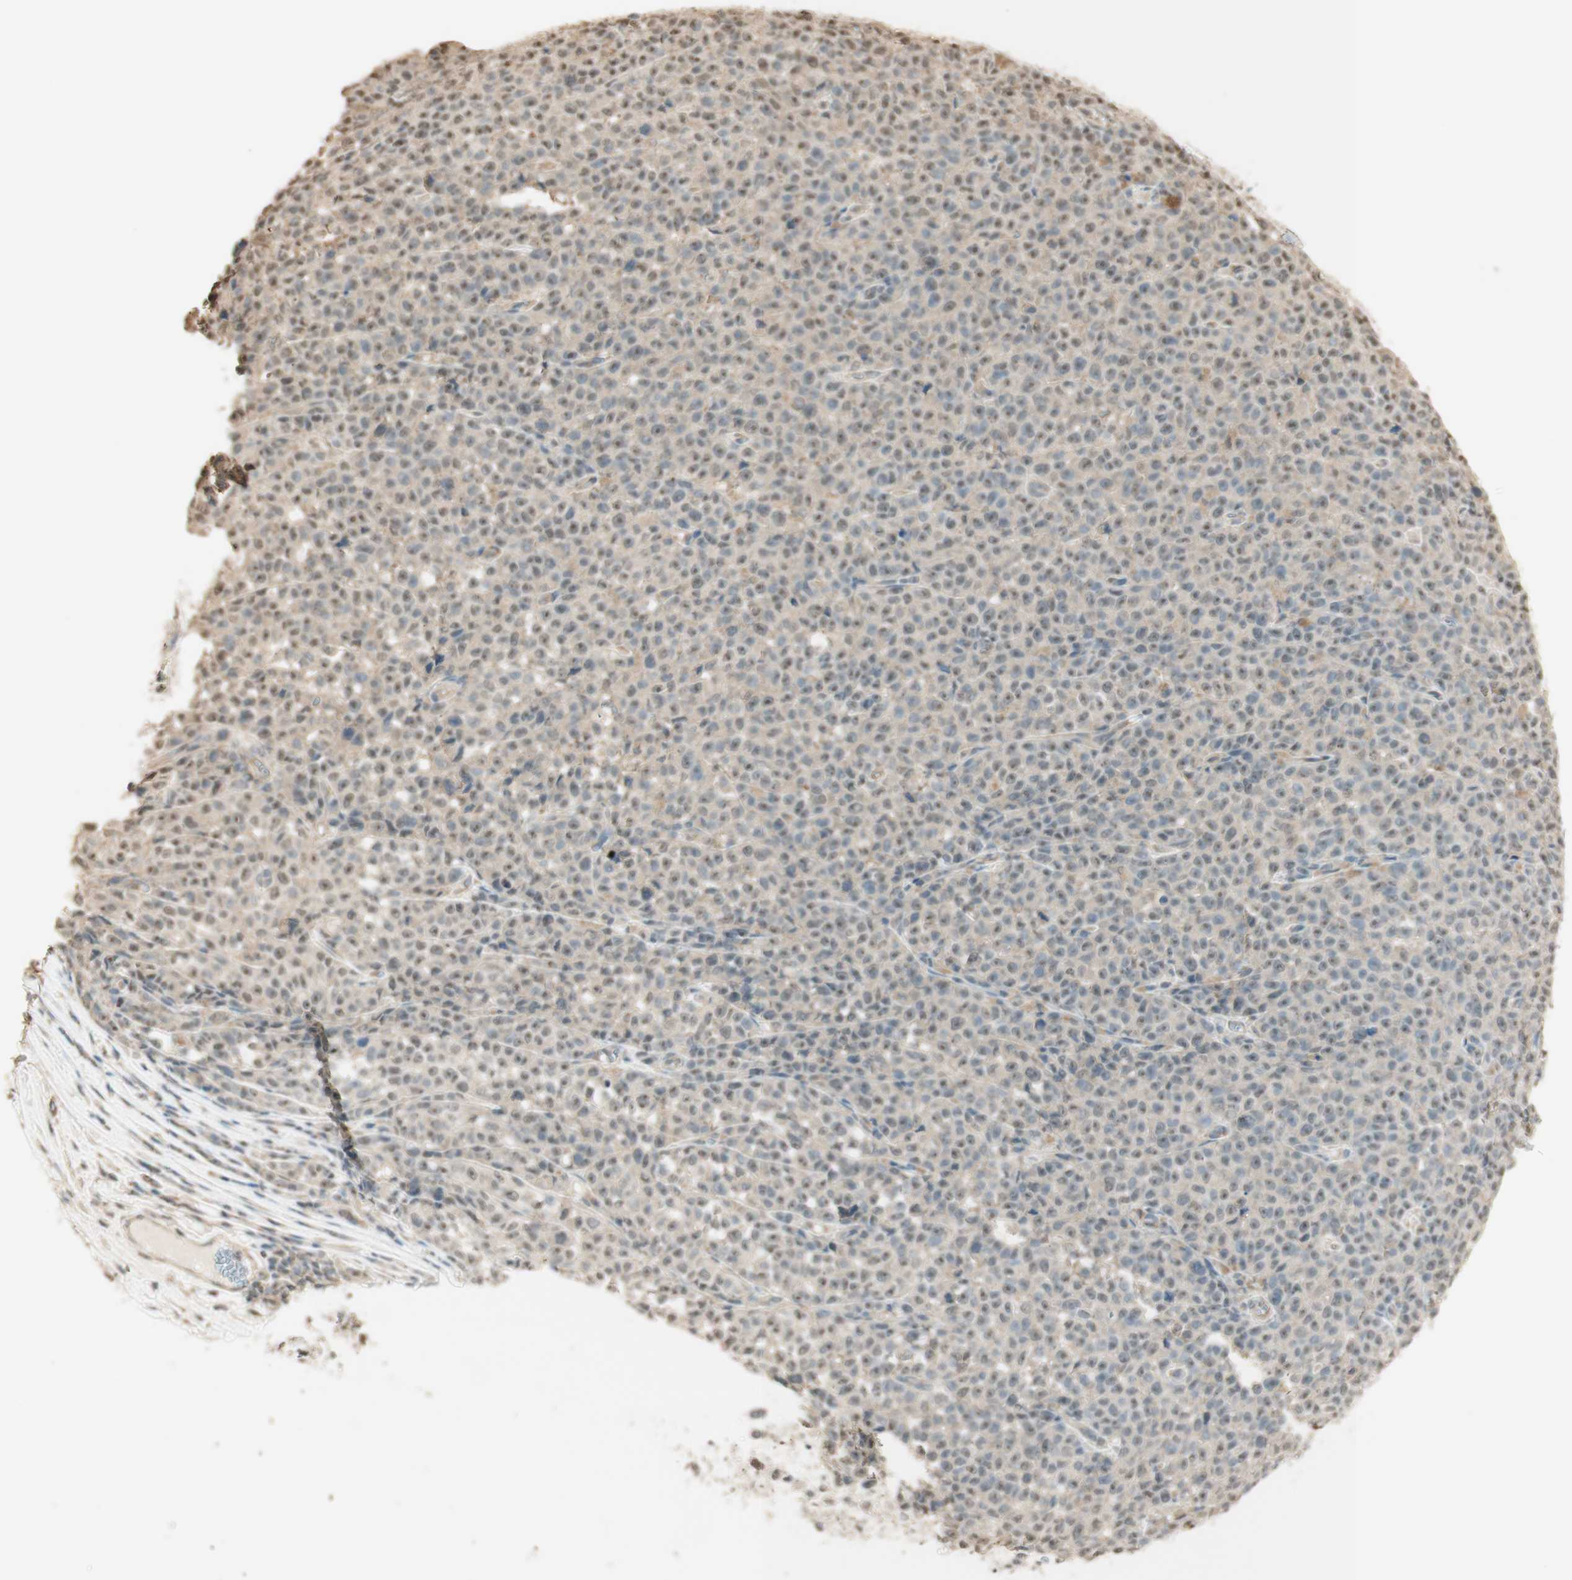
{"staining": {"intensity": "weak", "quantity": "25%-75%", "location": "cytoplasmic/membranous,nuclear"}, "tissue": "melanoma", "cell_type": "Tumor cells", "image_type": "cancer", "snomed": [{"axis": "morphology", "description": "Malignant melanoma, NOS"}, {"axis": "topography", "description": "Skin"}], "caption": "A histopathology image of malignant melanoma stained for a protein exhibits weak cytoplasmic/membranous and nuclear brown staining in tumor cells.", "gene": "SPINT2", "patient": {"sex": "female", "age": 82}}